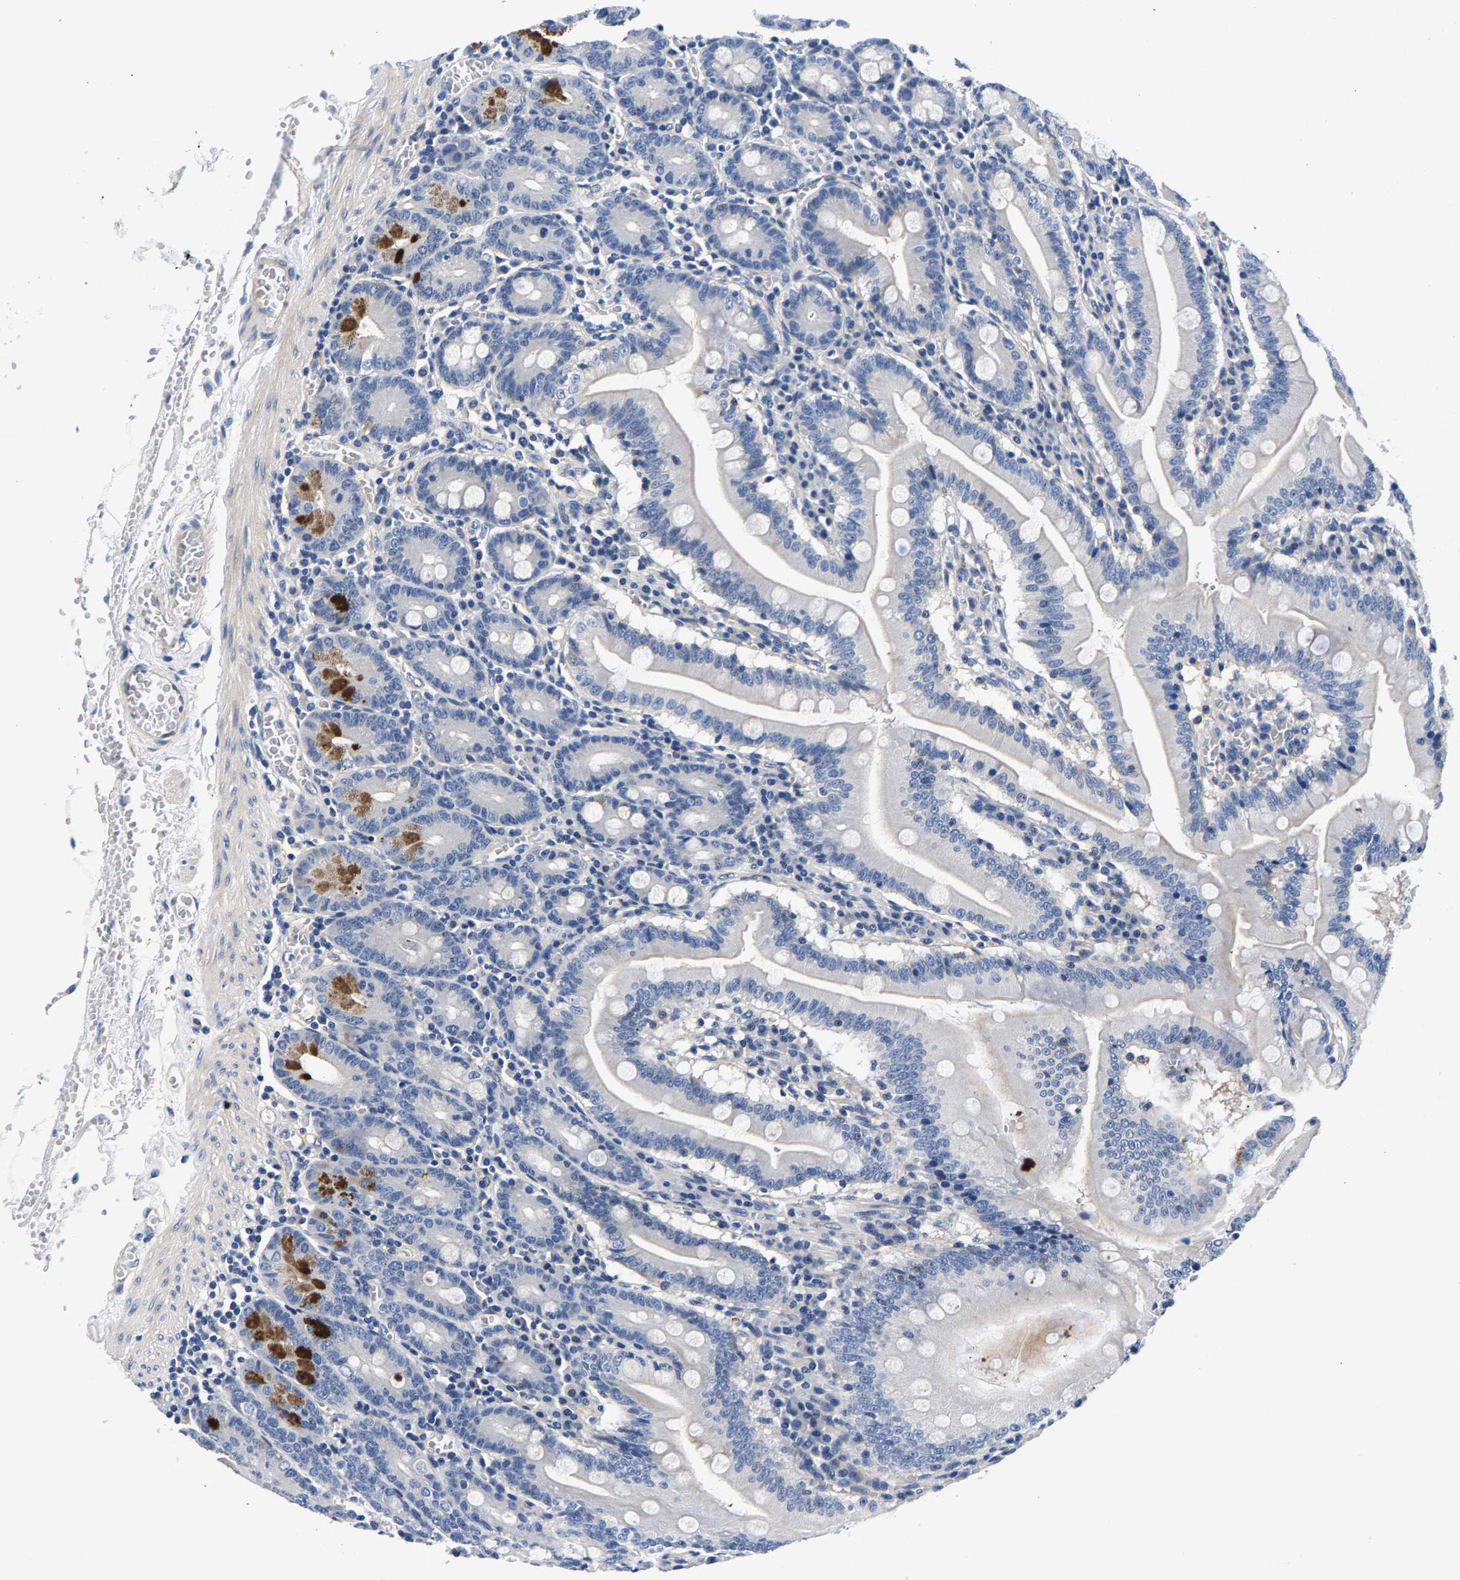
{"staining": {"intensity": "weak", "quantity": ">75%", "location": "cytoplasmic/membranous"}, "tissue": "small intestine", "cell_type": "Glandular cells", "image_type": "normal", "snomed": [{"axis": "morphology", "description": "Normal tissue, NOS"}, {"axis": "topography", "description": "Small intestine"}], "caption": "Immunohistochemistry (DAB) staining of unremarkable human small intestine reveals weak cytoplasmic/membranous protein expression in approximately >75% of glandular cells.", "gene": "P2RY4", "patient": {"sex": "male", "age": 71}}